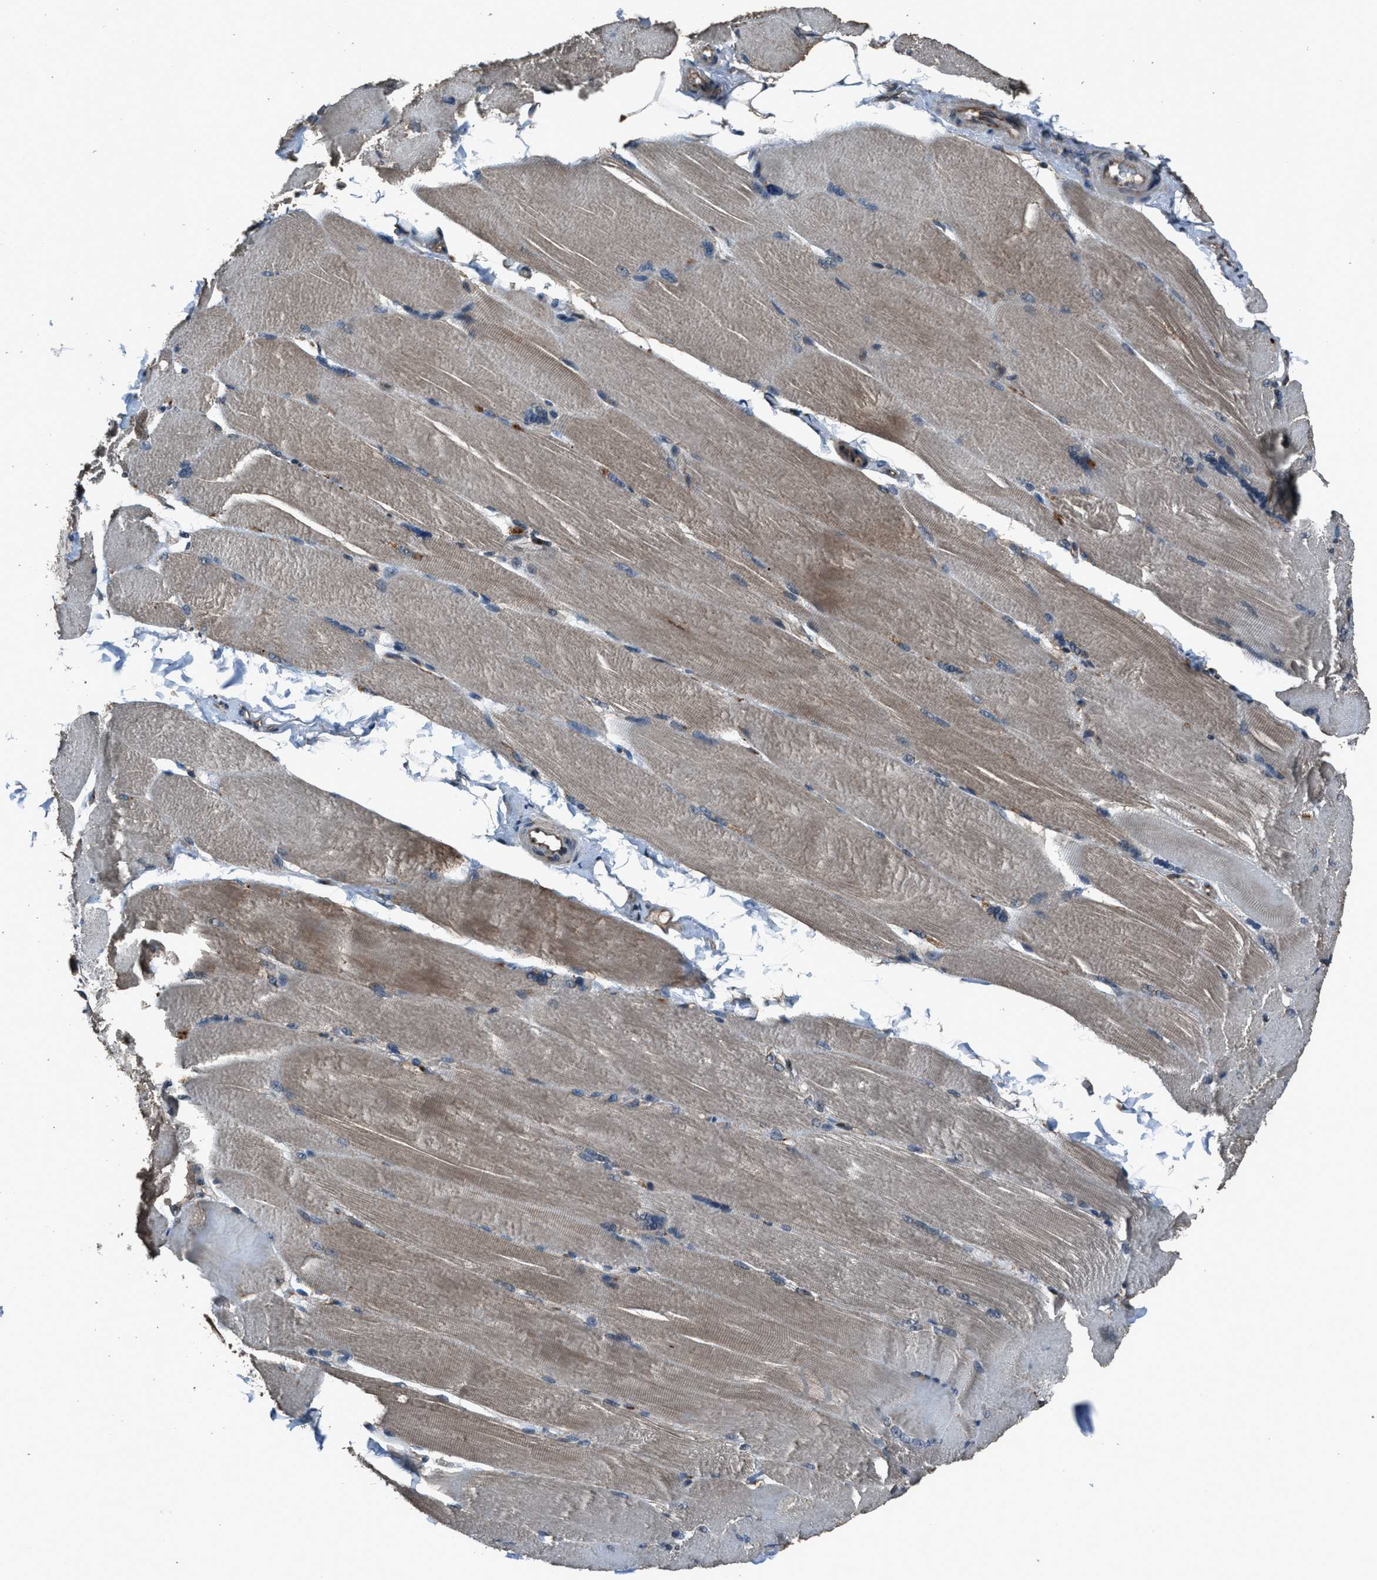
{"staining": {"intensity": "weak", "quantity": "<25%", "location": "cytoplasmic/membranous"}, "tissue": "skeletal muscle", "cell_type": "Myocytes", "image_type": "normal", "snomed": [{"axis": "morphology", "description": "Normal tissue, NOS"}, {"axis": "topography", "description": "Skin"}, {"axis": "topography", "description": "Skeletal muscle"}], "caption": "An image of skeletal muscle stained for a protein displays no brown staining in myocytes.", "gene": "SLC38A10", "patient": {"sex": "male", "age": 83}}